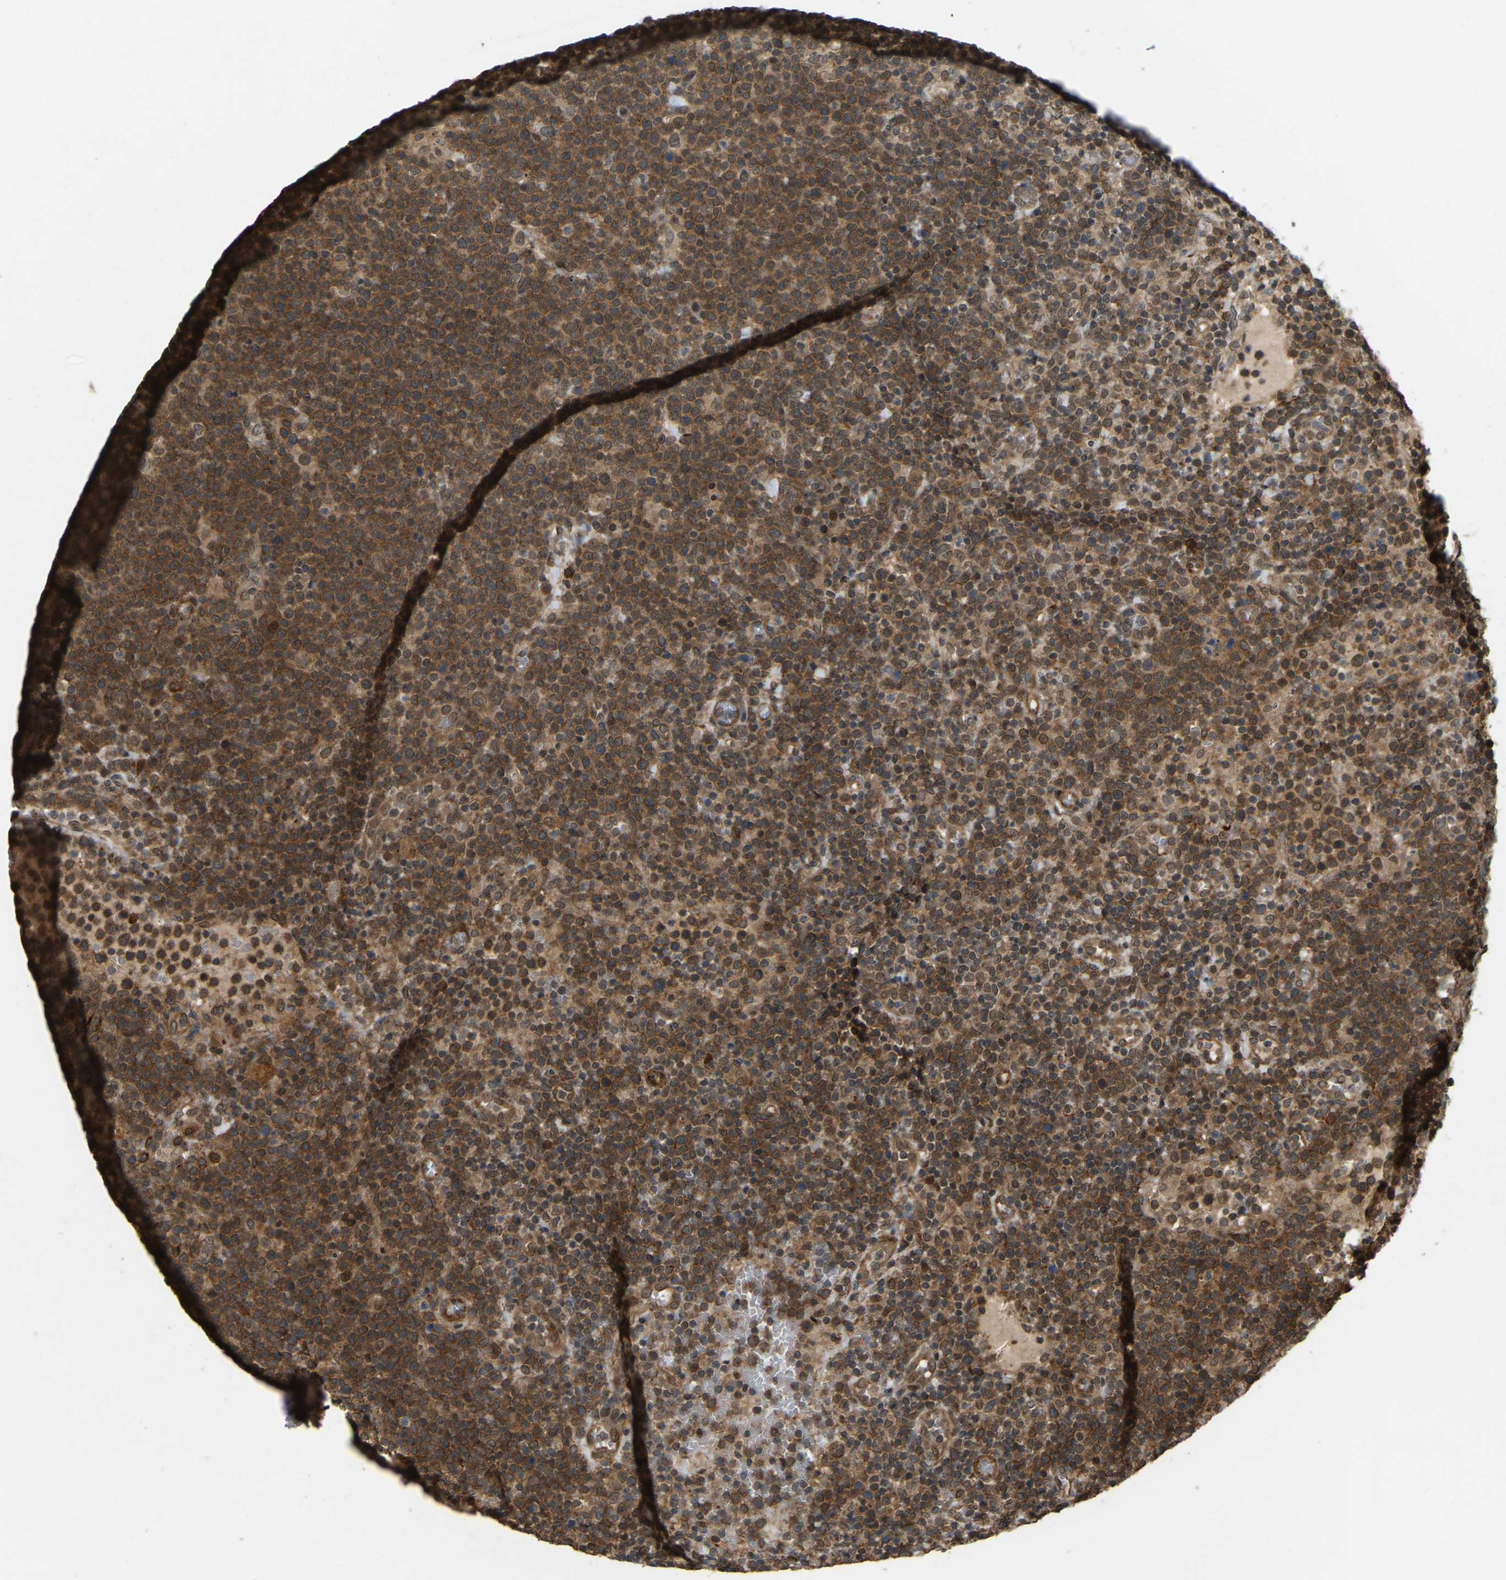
{"staining": {"intensity": "moderate", "quantity": ">75%", "location": "cytoplasmic/membranous,nuclear"}, "tissue": "lymphoma", "cell_type": "Tumor cells", "image_type": "cancer", "snomed": [{"axis": "morphology", "description": "Malignant lymphoma, non-Hodgkin's type, High grade"}, {"axis": "topography", "description": "Lymph node"}], "caption": "A high-resolution histopathology image shows IHC staining of malignant lymphoma, non-Hodgkin's type (high-grade), which shows moderate cytoplasmic/membranous and nuclear staining in approximately >75% of tumor cells.", "gene": "KIAA1549", "patient": {"sex": "male", "age": 61}}